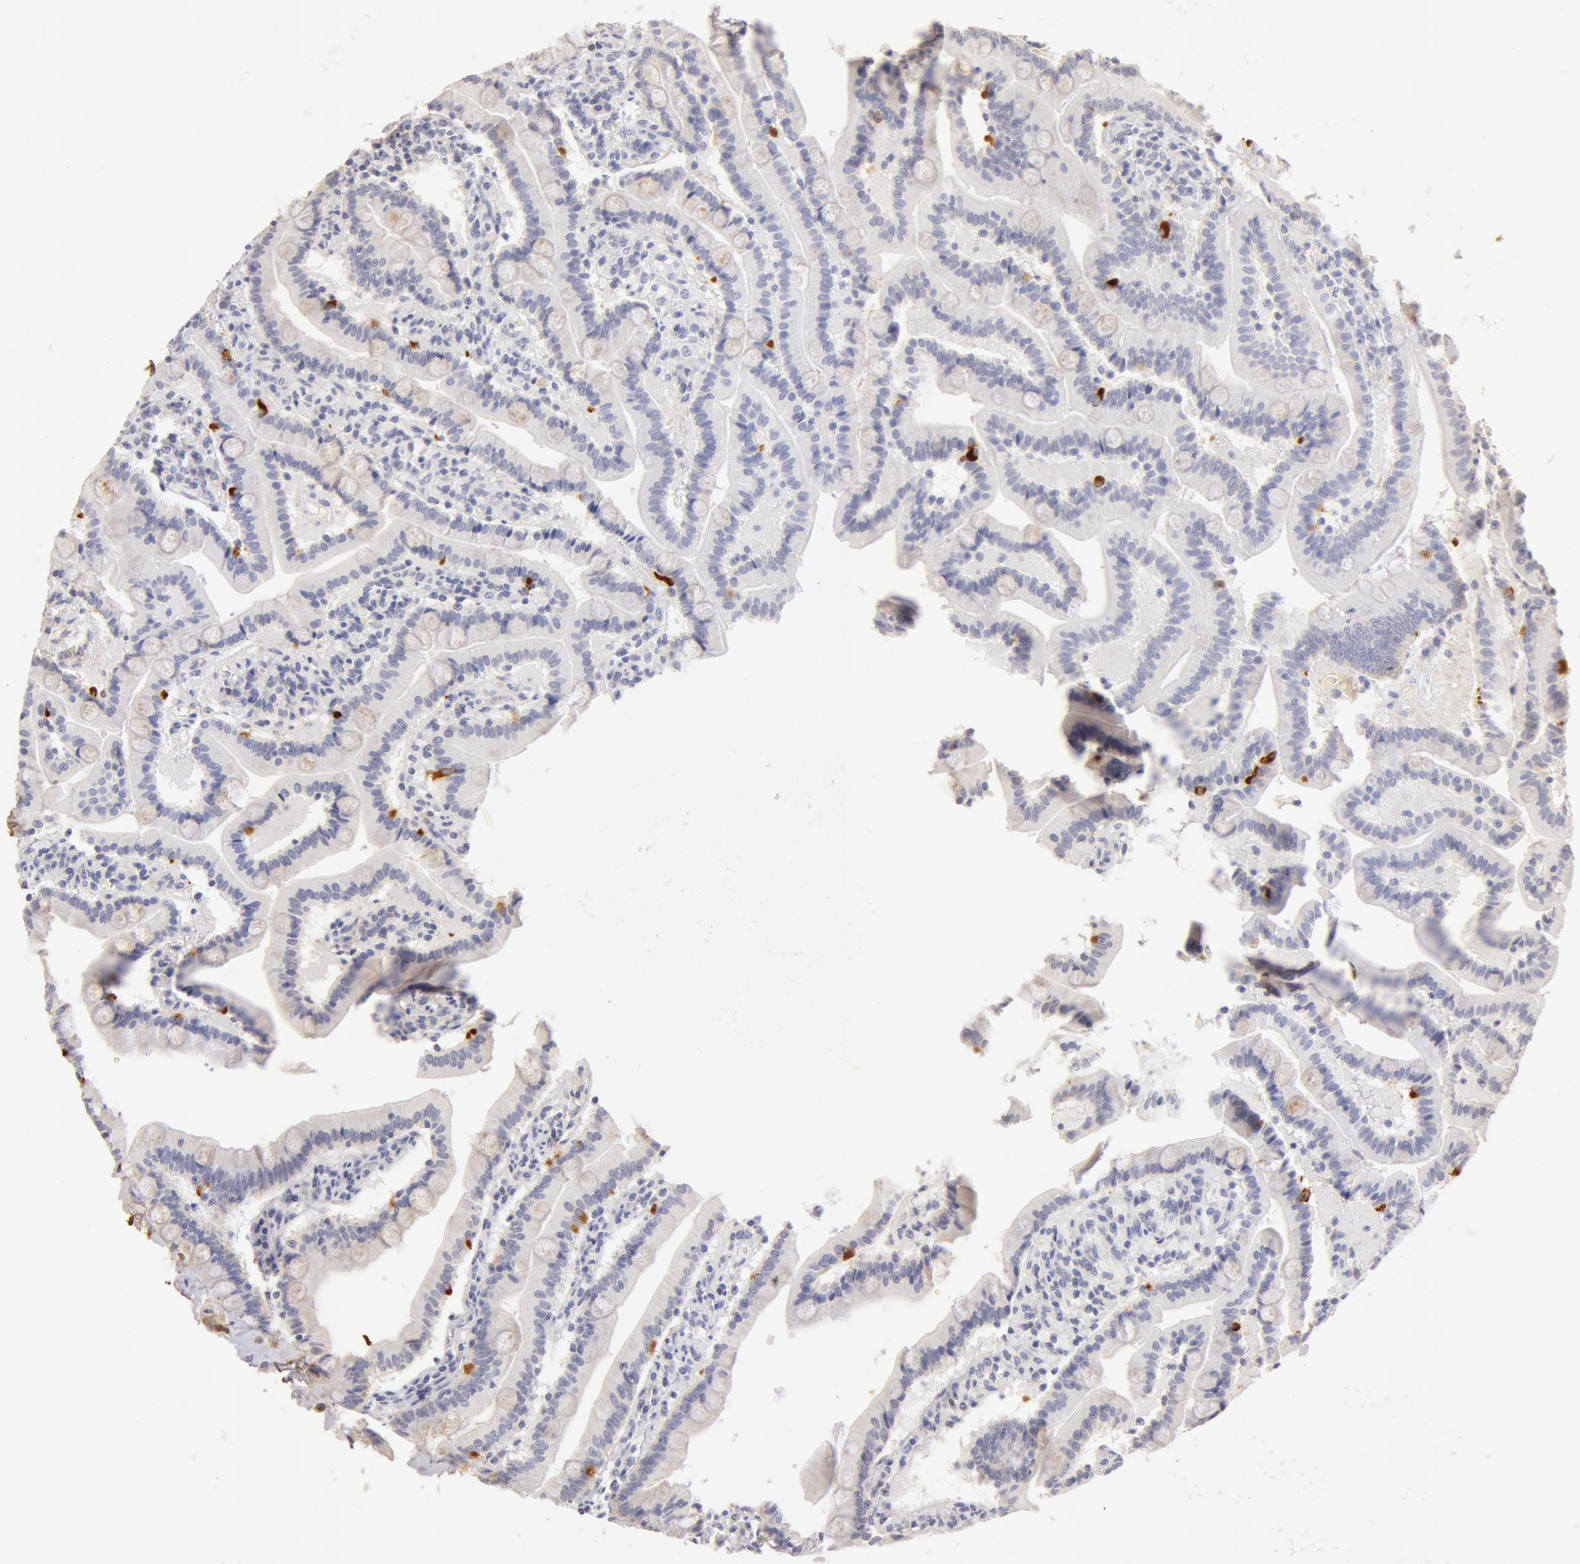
{"staining": {"intensity": "moderate", "quantity": "<25%", "location": "cytoplasmic/membranous"}, "tissue": "duodenum", "cell_type": "Glandular cells", "image_type": "normal", "snomed": [{"axis": "morphology", "description": "Normal tissue, NOS"}, {"axis": "topography", "description": "Duodenum"}], "caption": "This histopathology image demonstrates immunohistochemistry (IHC) staining of benign duodenum, with low moderate cytoplasmic/membranous expression in about <25% of glandular cells.", "gene": "TF", "patient": {"sex": "female", "age": 77}}